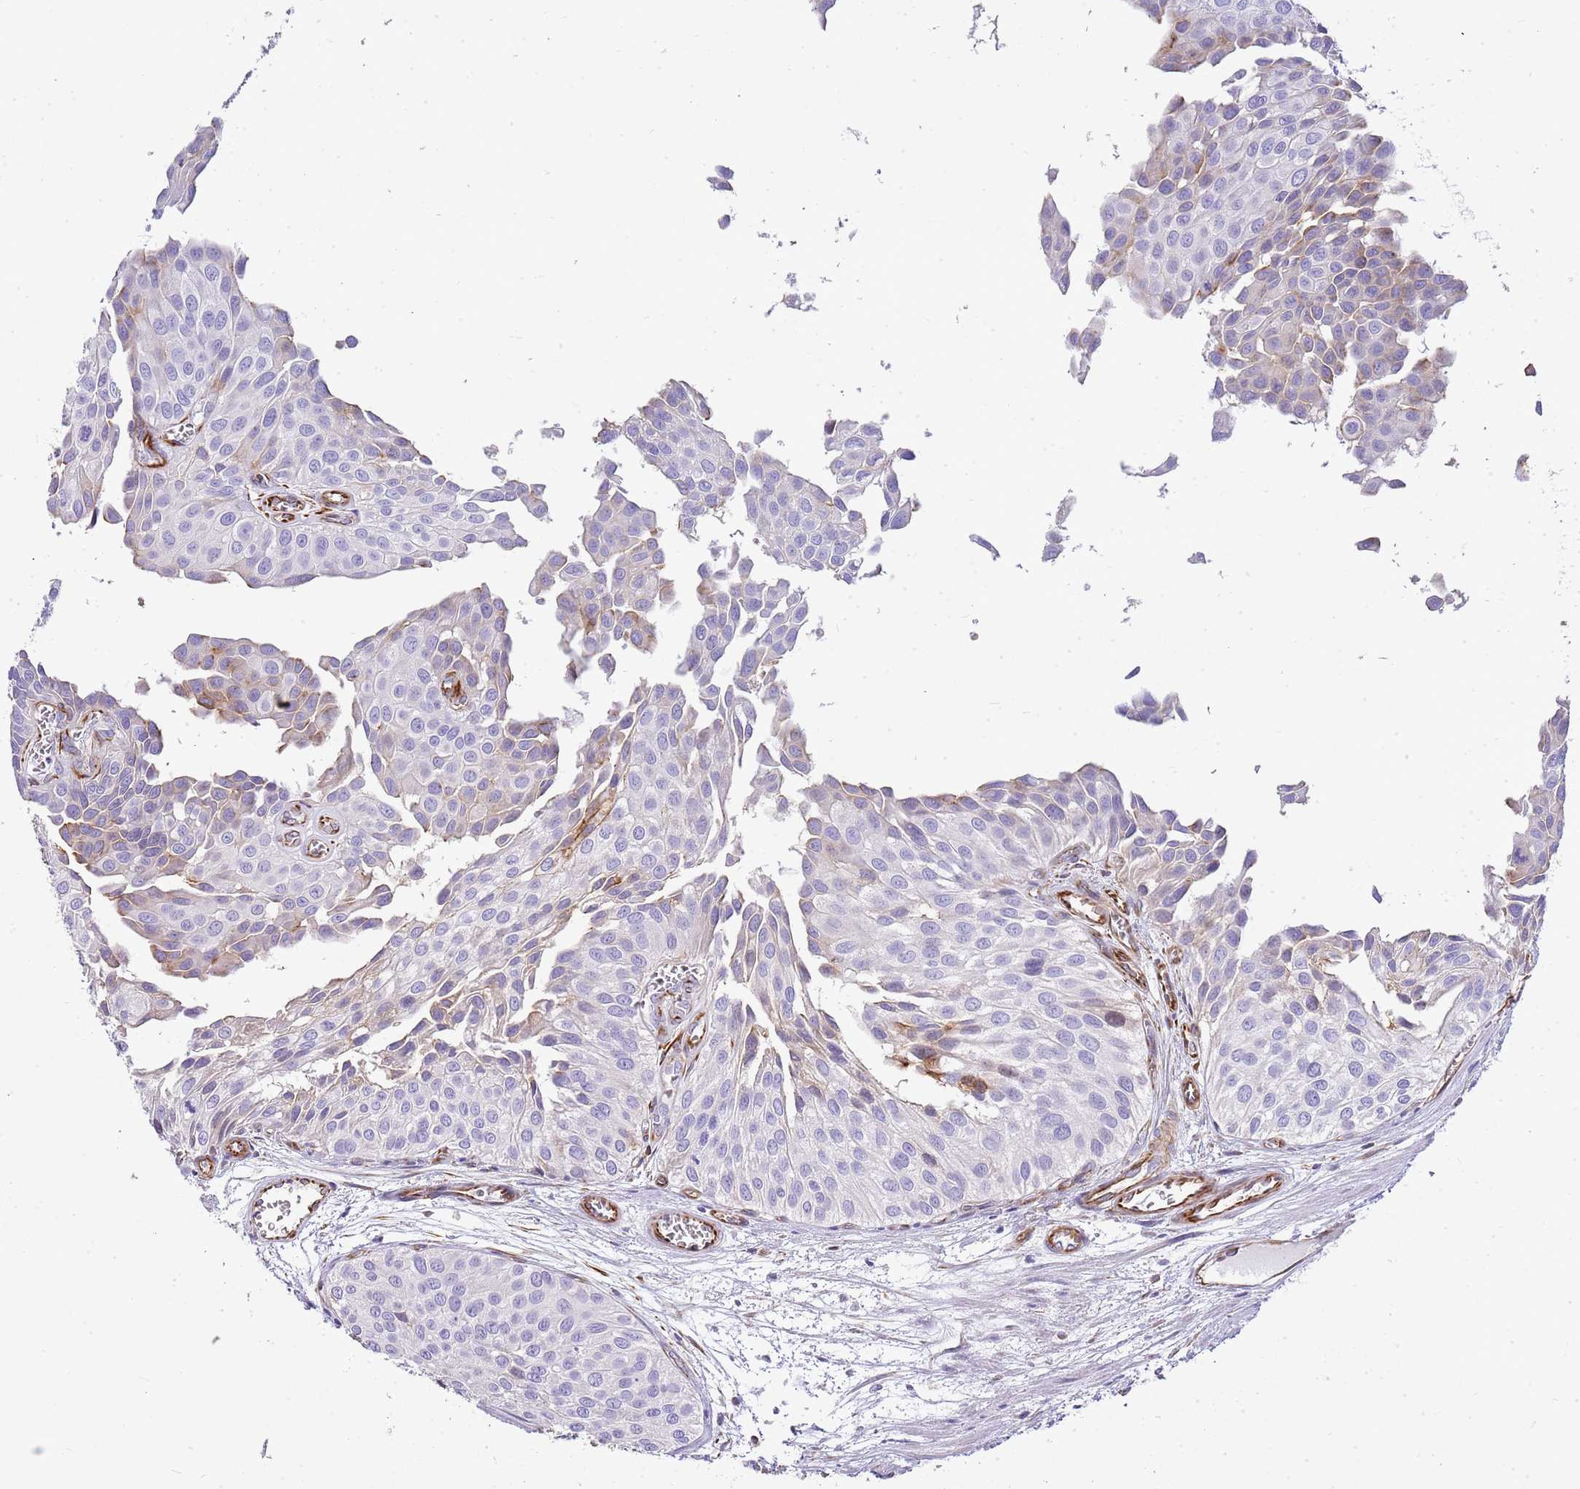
{"staining": {"intensity": "negative", "quantity": "none", "location": "none"}, "tissue": "urothelial cancer", "cell_type": "Tumor cells", "image_type": "cancer", "snomed": [{"axis": "morphology", "description": "Urothelial carcinoma, Low grade"}, {"axis": "topography", "description": "Urinary bladder"}], "caption": "Immunohistochemistry (IHC) image of human urothelial cancer stained for a protein (brown), which displays no expression in tumor cells.", "gene": "ZDHHC1", "patient": {"sex": "male", "age": 88}}